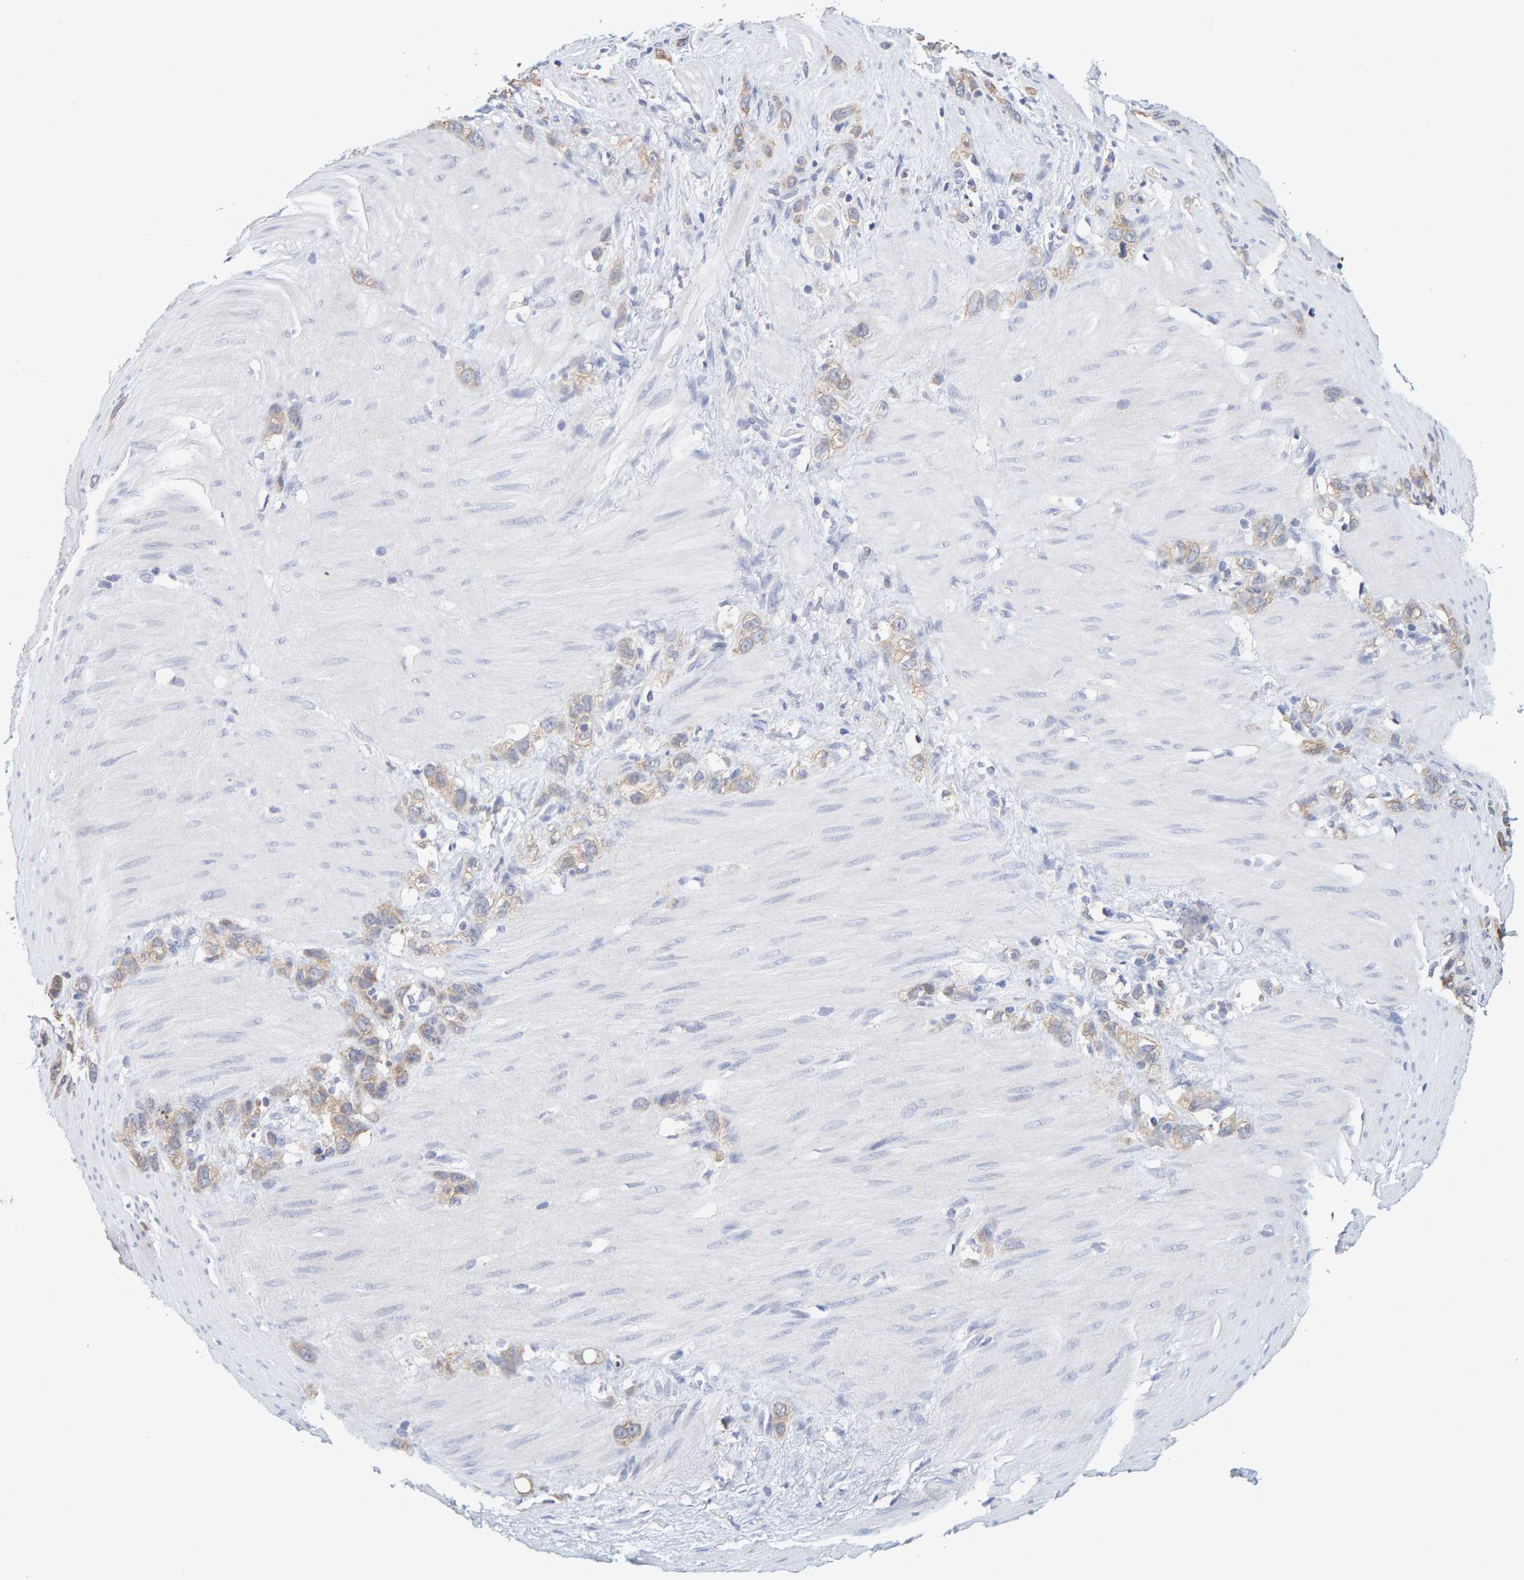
{"staining": {"intensity": "weak", "quantity": ">75%", "location": "cytoplasmic/membranous"}, "tissue": "stomach cancer", "cell_type": "Tumor cells", "image_type": "cancer", "snomed": [{"axis": "morphology", "description": "Normal tissue, NOS"}, {"axis": "morphology", "description": "Adenocarcinoma, NOS"}, {"axis": "morphology", "description": "Adenocarcinoma, High grade"}, {"axis": "topography", "description": "Stomach, upper"}, {"axis": "topography", "description": "Stomach"}], "caption": "This photomicrograph displays immunohistochemistry staining of stomach cancer (adenocarcinoma), with low weak cytoplasmic/membranous positivity in about >75% of tumor cells.", "gene": "SGPL1", "patient": {"sex": "female", "age": 65}}